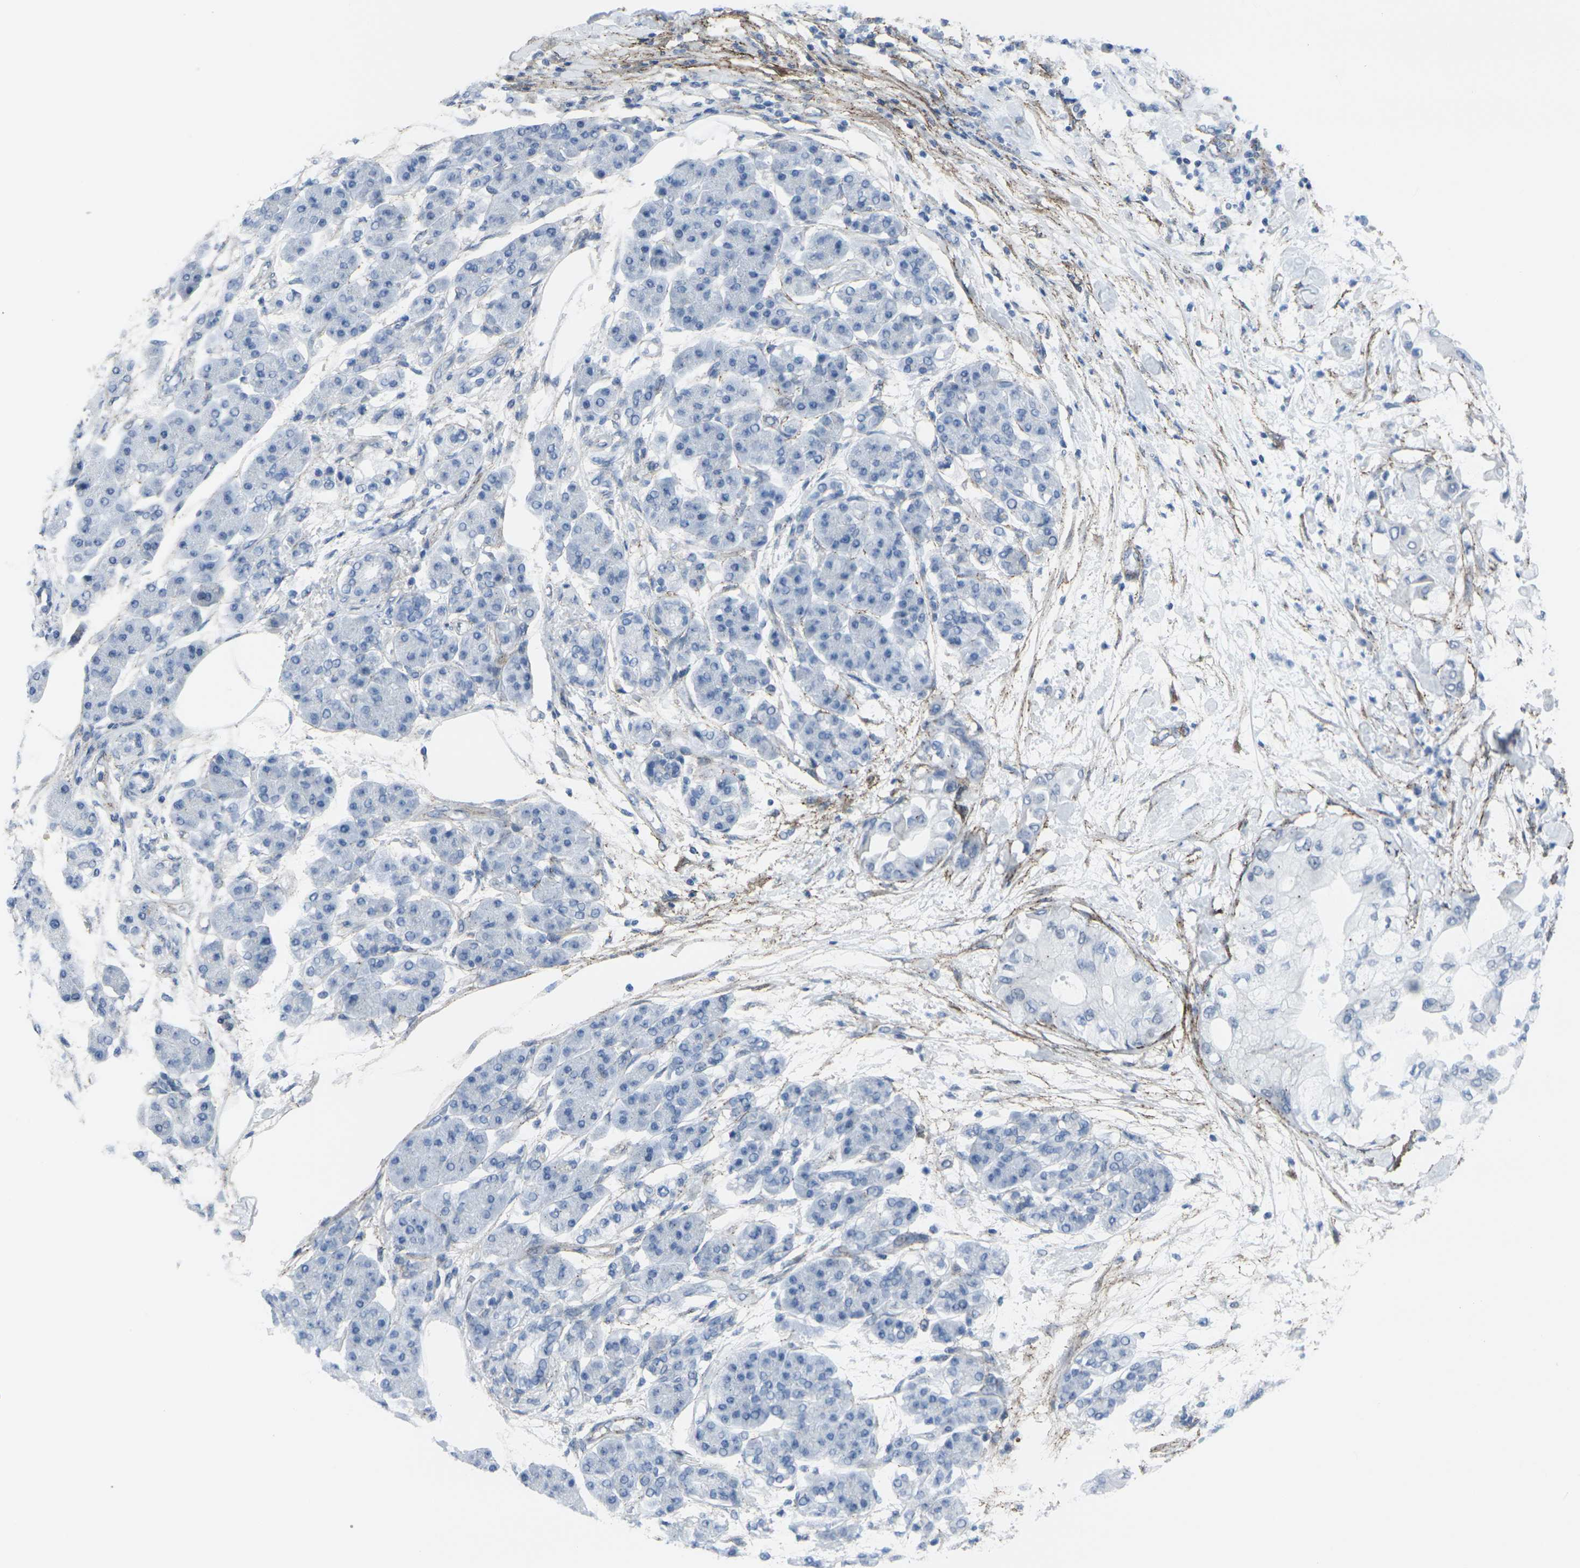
{"staining": {"intensity": "negative", "quantity": "none", "location": "none"}, "tissue": "pancreatic cancer", "cell_type": "Tumor cells", "image_type": "cancer", "snomed": [{"axis": "morphology", "description": "Adenocarcinoma, NOS"}, {"axis": "morphology", "description": "Adenocarcinoma, metastatic, NOS"}, {"axis": "topography", "description": "Lymph node"}, {"axis": "topography", "description": "Pancreas"}, {"axis": "topography", "description": "Duodenum"}], "caption": "Immunohistochemical staining of pancreatic adenocarcinoma exhibits no significant staining in tumor cells.", "gene": "CDH11", "patient": {"sex": "female", "age": 64}}